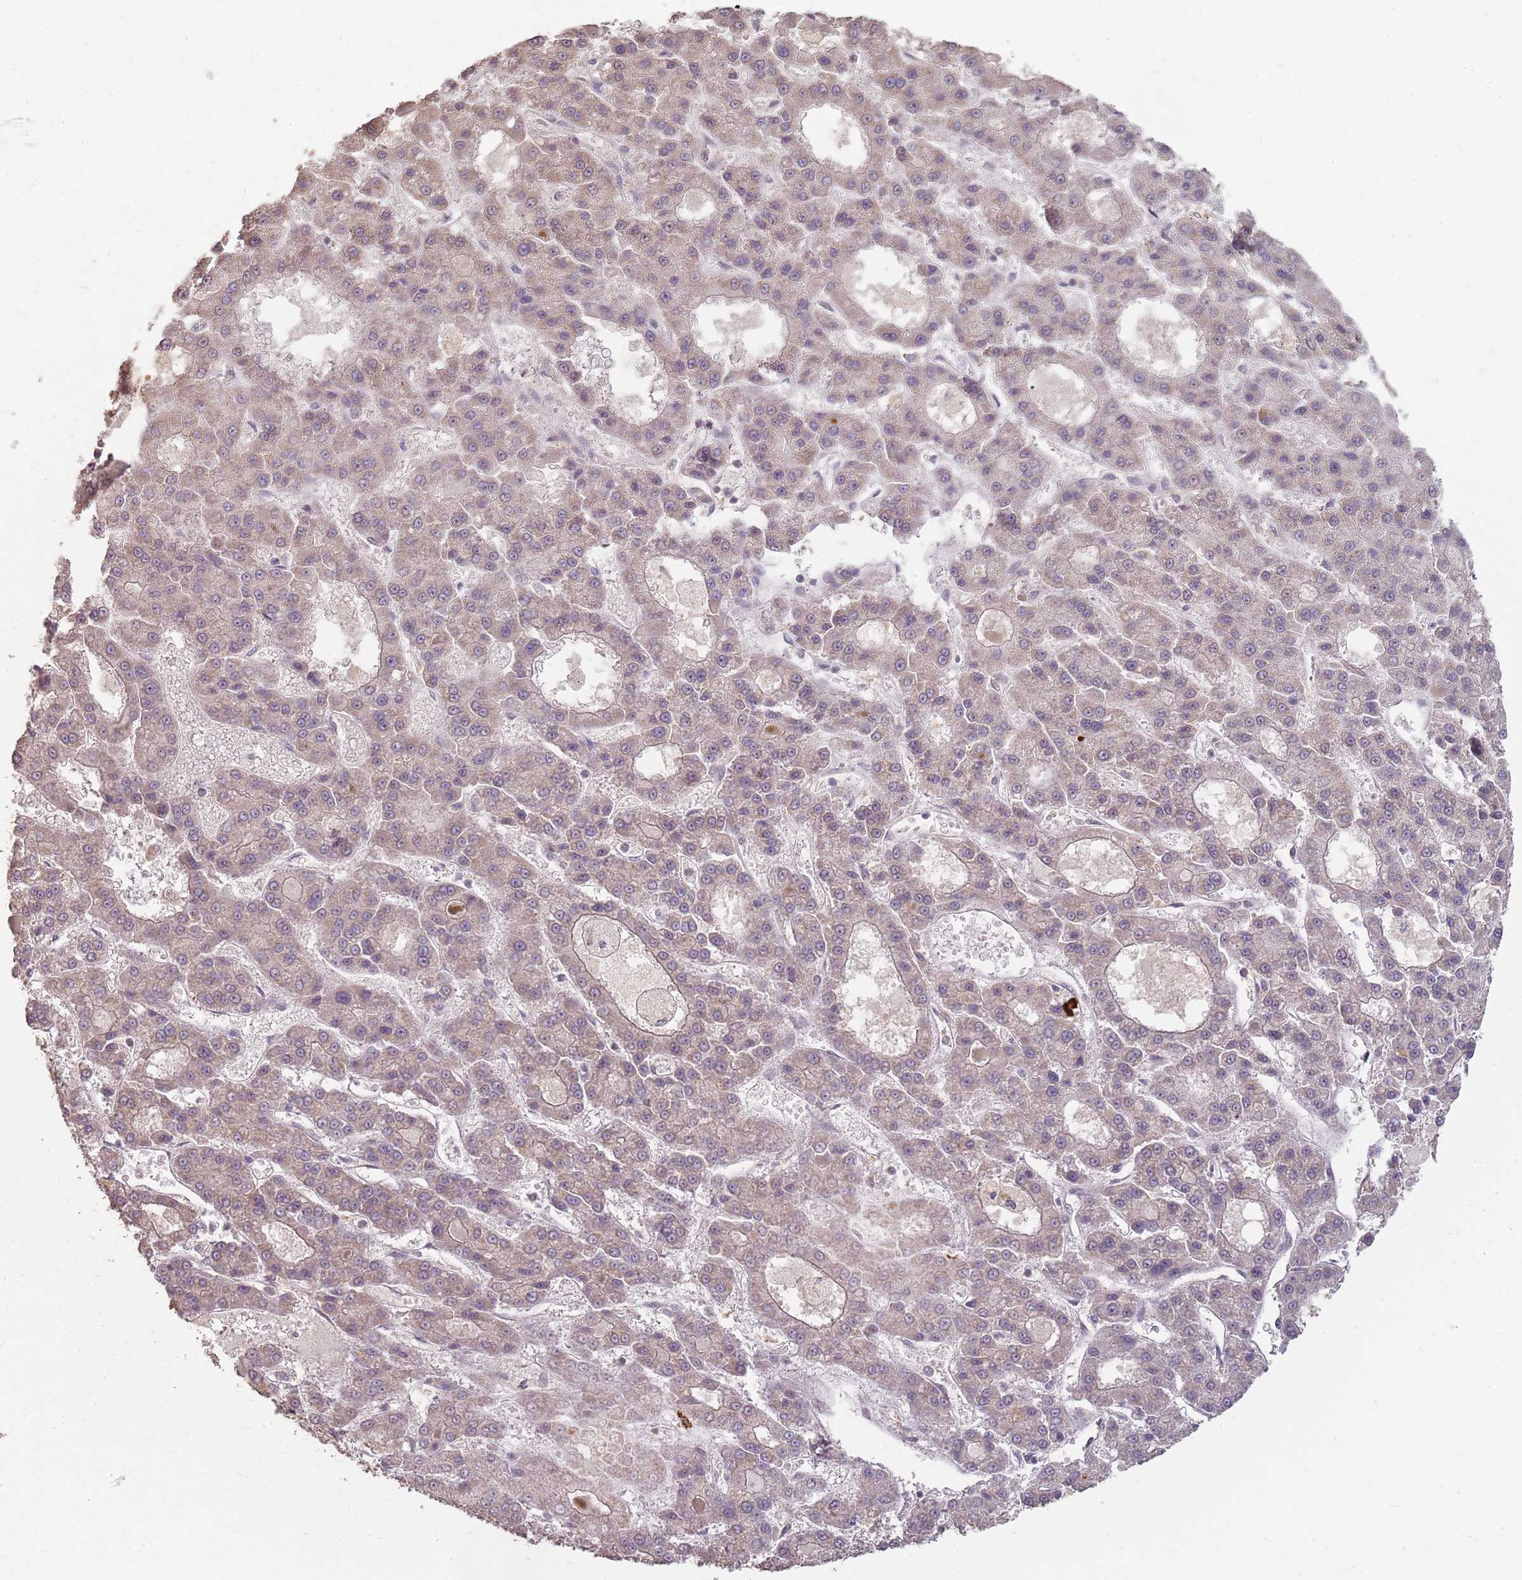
{"staining": {"intensity": "weak", "quantity": ">75%", "location": "cytoplasmic/membranous,nuclear"}, "tissue": "liver cancer", "cell_type": "Tumor cells", "image_type": "cancer", "snomed": [{"axis": "morphology", "description": "Carcinoma, Hepatocellular, NOS"}, {"axis": "topography", "description": "Liver"}], "caption": "Liver cancer (hepatocellular carcinoma) tissue reveals weak cytoplasmic/membranous and nuclear positivity in about >75% of tumor cells", "gene": "CCDC168", "patient": {"sex": "male", "age": 70}}